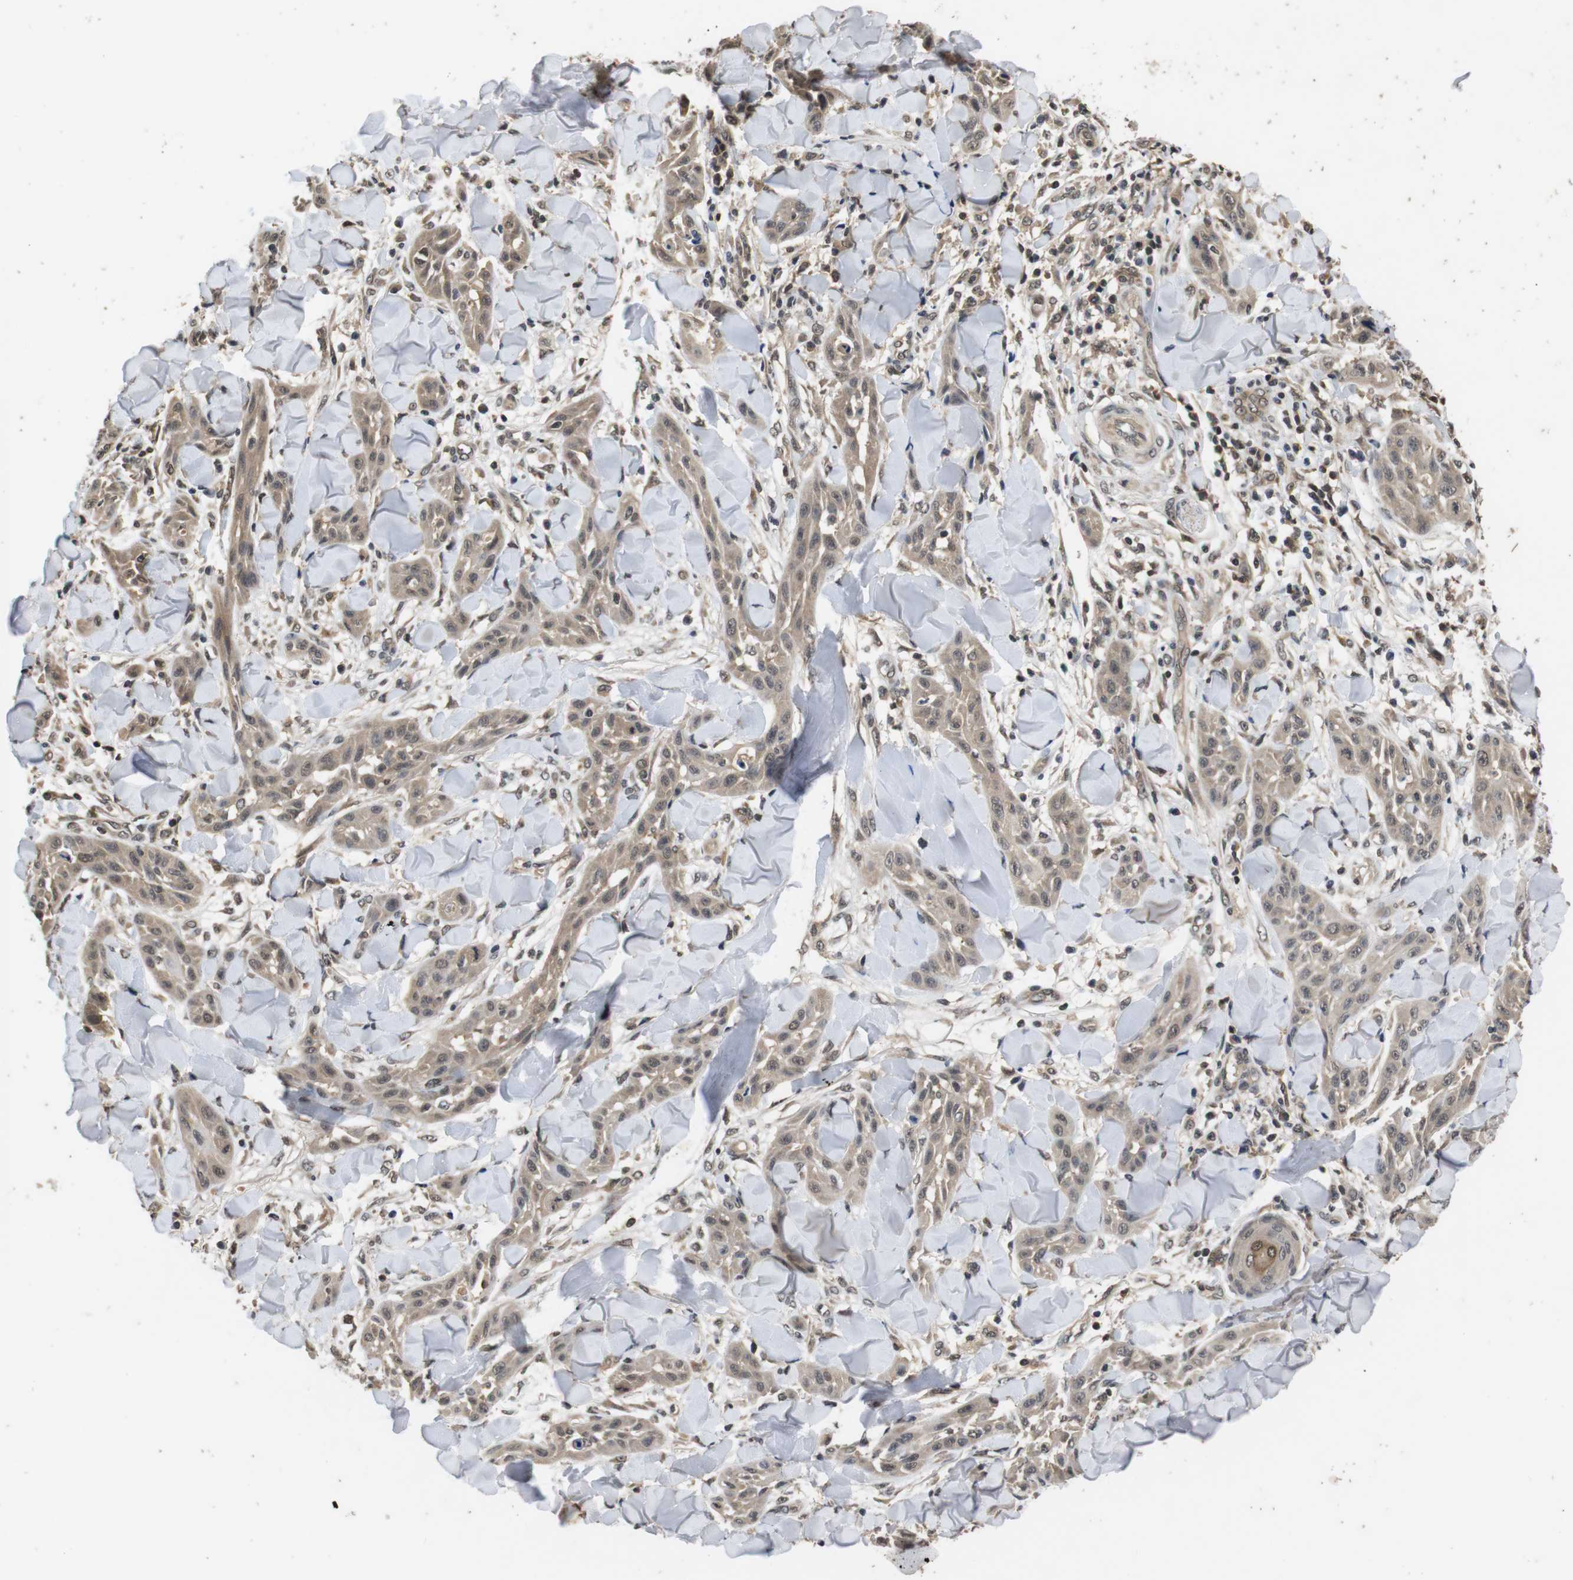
{"staining": {"intensity": "weak", "quantity": ">75%", "location": "cytoplasmic/membranous,nuclear"}, "tissue": "skin cancer", "cell_type": "Tumor cells", "image_type": "cancer", "snomed": [{"axis": "morphology", "description": "Squamous cell carcinoma, NOS"}, {"axis": "topography", "description": "Skin"}], "caption": "Immunohistochemistry of skin cancer (squamous cell carcinoma) exhibits low levels of weak cytoplasmic/membranous and nuclear expression in approximately >75% of tumor cells.", "gene": "FADD", "patient": {"sex": "male", "age": 24}}